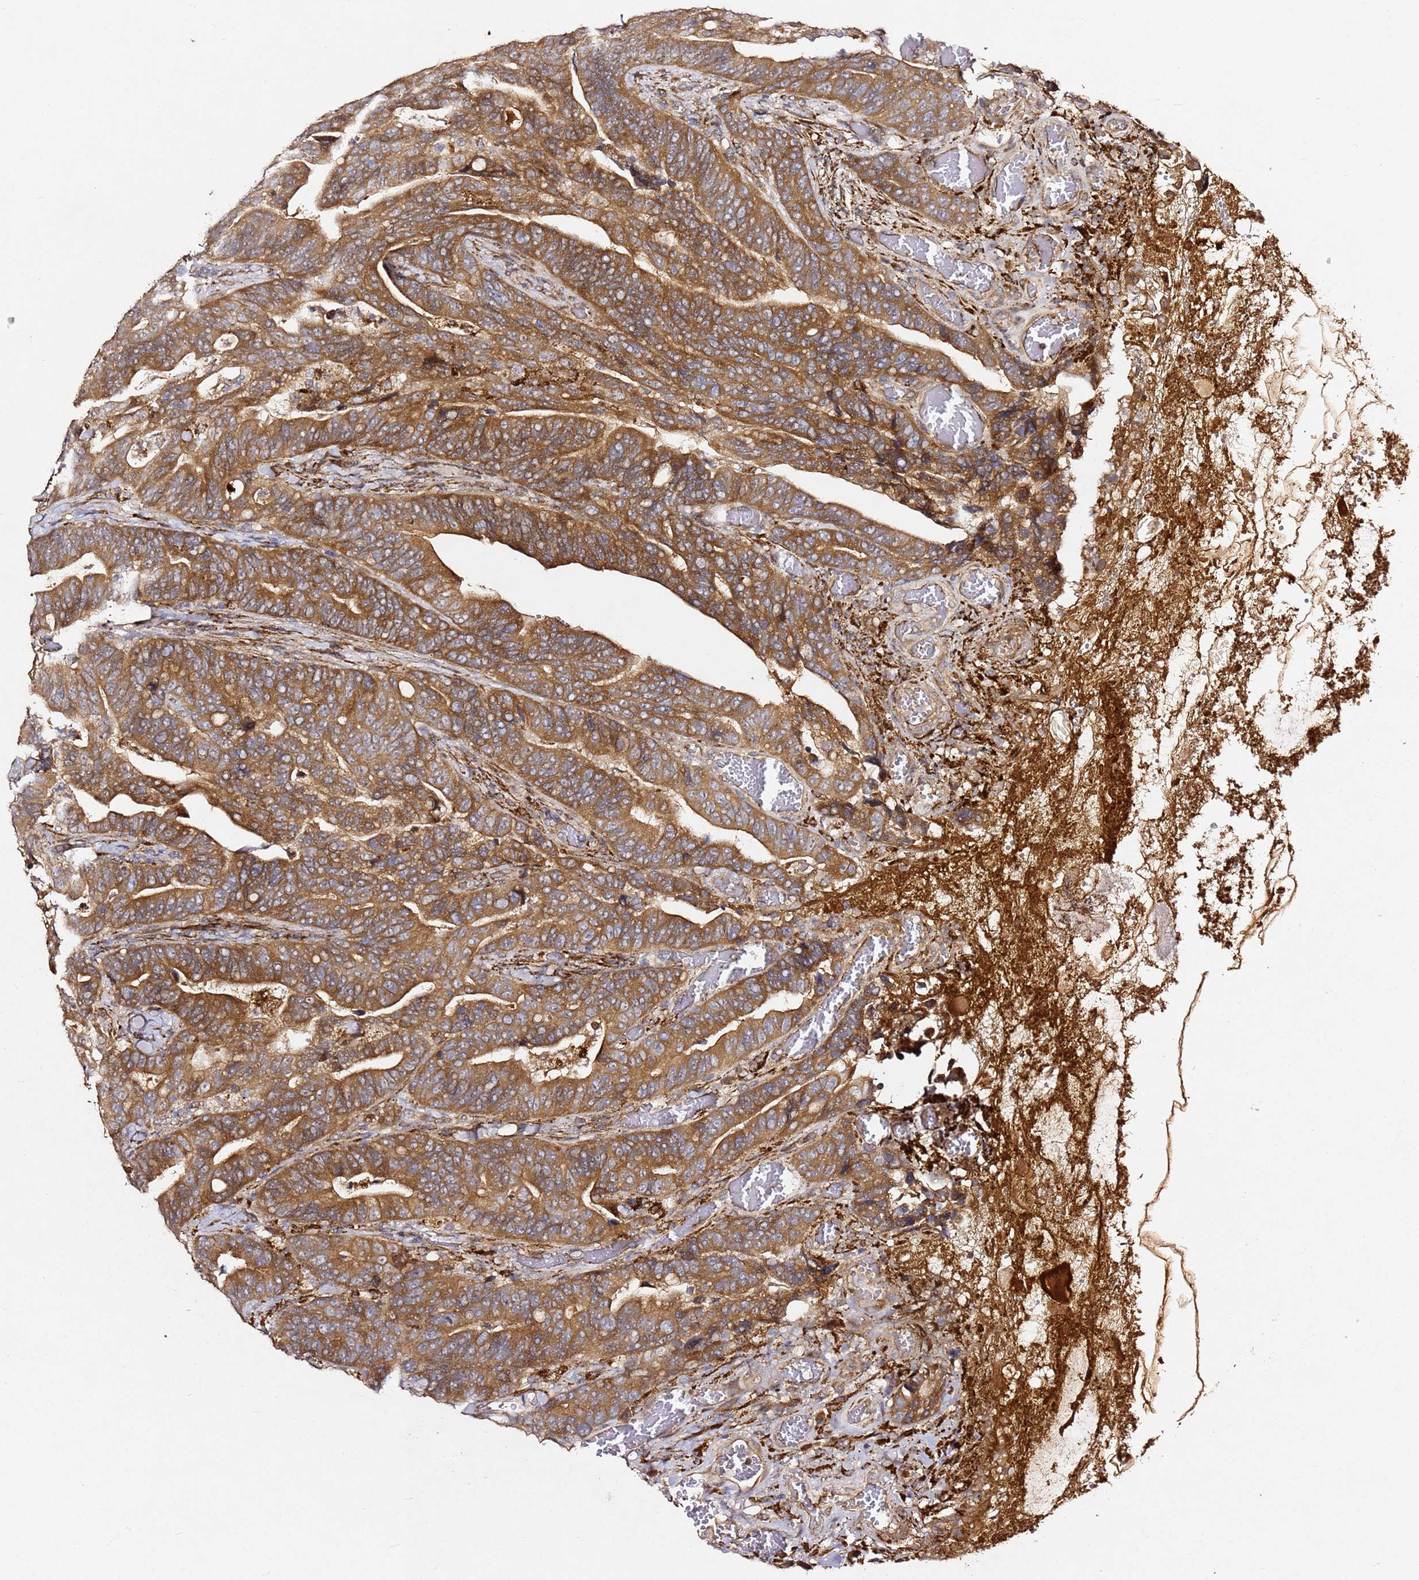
{"staining": {"intensity": "moderate", "quantity": ">75%", "location": "cytoplasmic/membranous"}, "tissue": "colorectal cancer", "cell_type": "Tumor cells", "image_type": "cancer", "snomed": [{"axis": "morphology", "description": "Adenocarcinoma, NOS"}, {"axis": "topography", "description": "Colon"}], "caption": "Colorectal adenocarcinoma stained for a protein (brown) demonstrates moderate cytoplasmic/membranous positive positivity in about >75% of tumor cells.", "gene": "ALG11", "patient": {"sex": "female", "age": 82}}